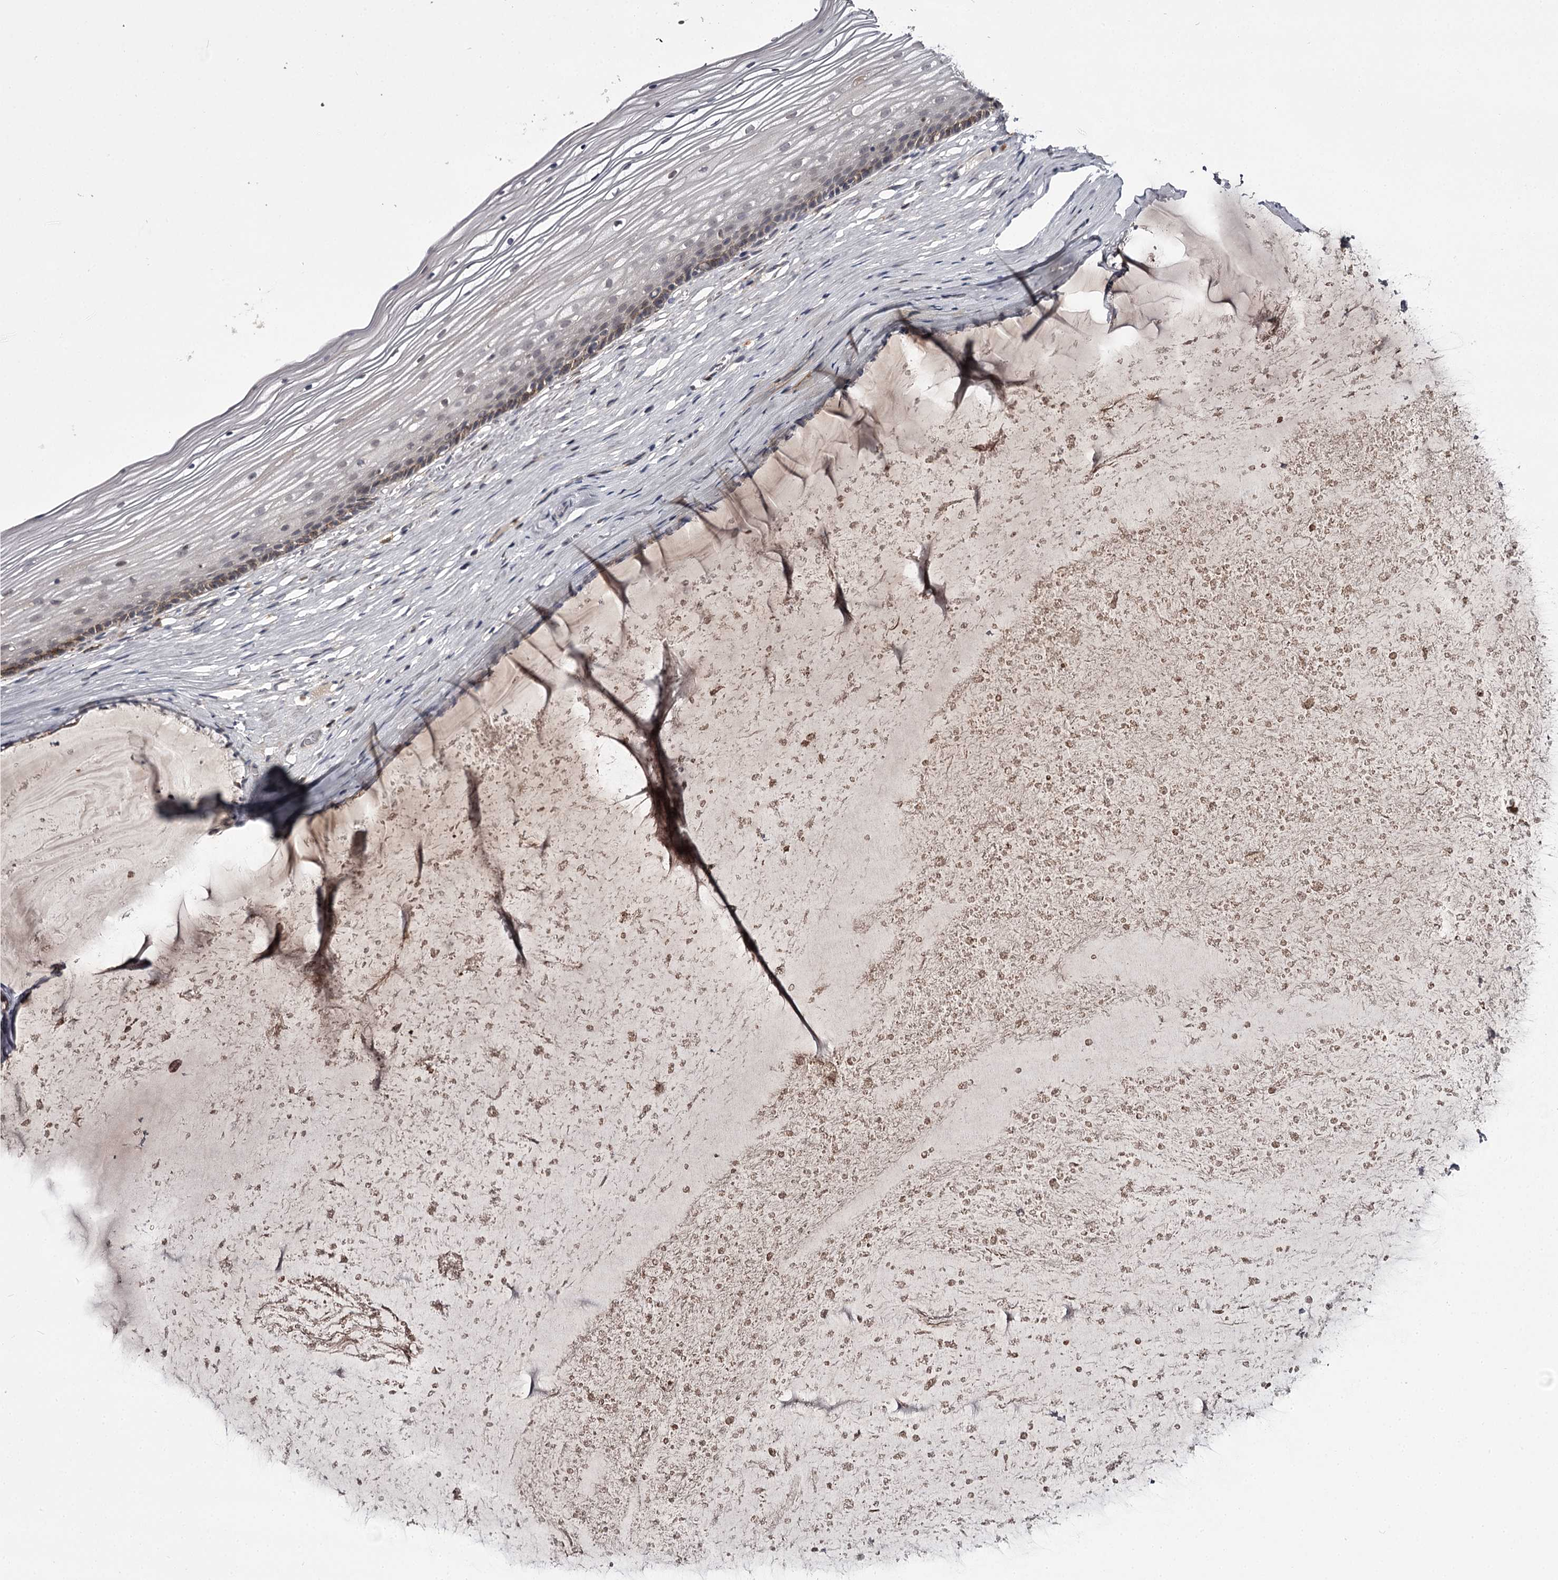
{"staining": {"intensity": "moderate", "quantity": "<25%", "location": "cytoplasmic/membranous"}, "tissue": "vagina", "cell_type": "Squamous epithelial cells", "image_type": "normal", "snomed": [{"axis": "morphology", "description": "Normal tissue, NOS"}, {"axis": "topography", "description": "Vagina"}, {"axis": "topography", "description": "Cervix"}], "caption": "Immunohistochemical staining of unremarkable vagina exhibits low levels of moderate cytoplasmic/membranous expression in approximately <25% of squamous epithelial cells. (DAB = brown stain, brightfield microscopy at high magnification).", "gene": "SLC32A1", "patient": {"sex": "female", "age": 40}}